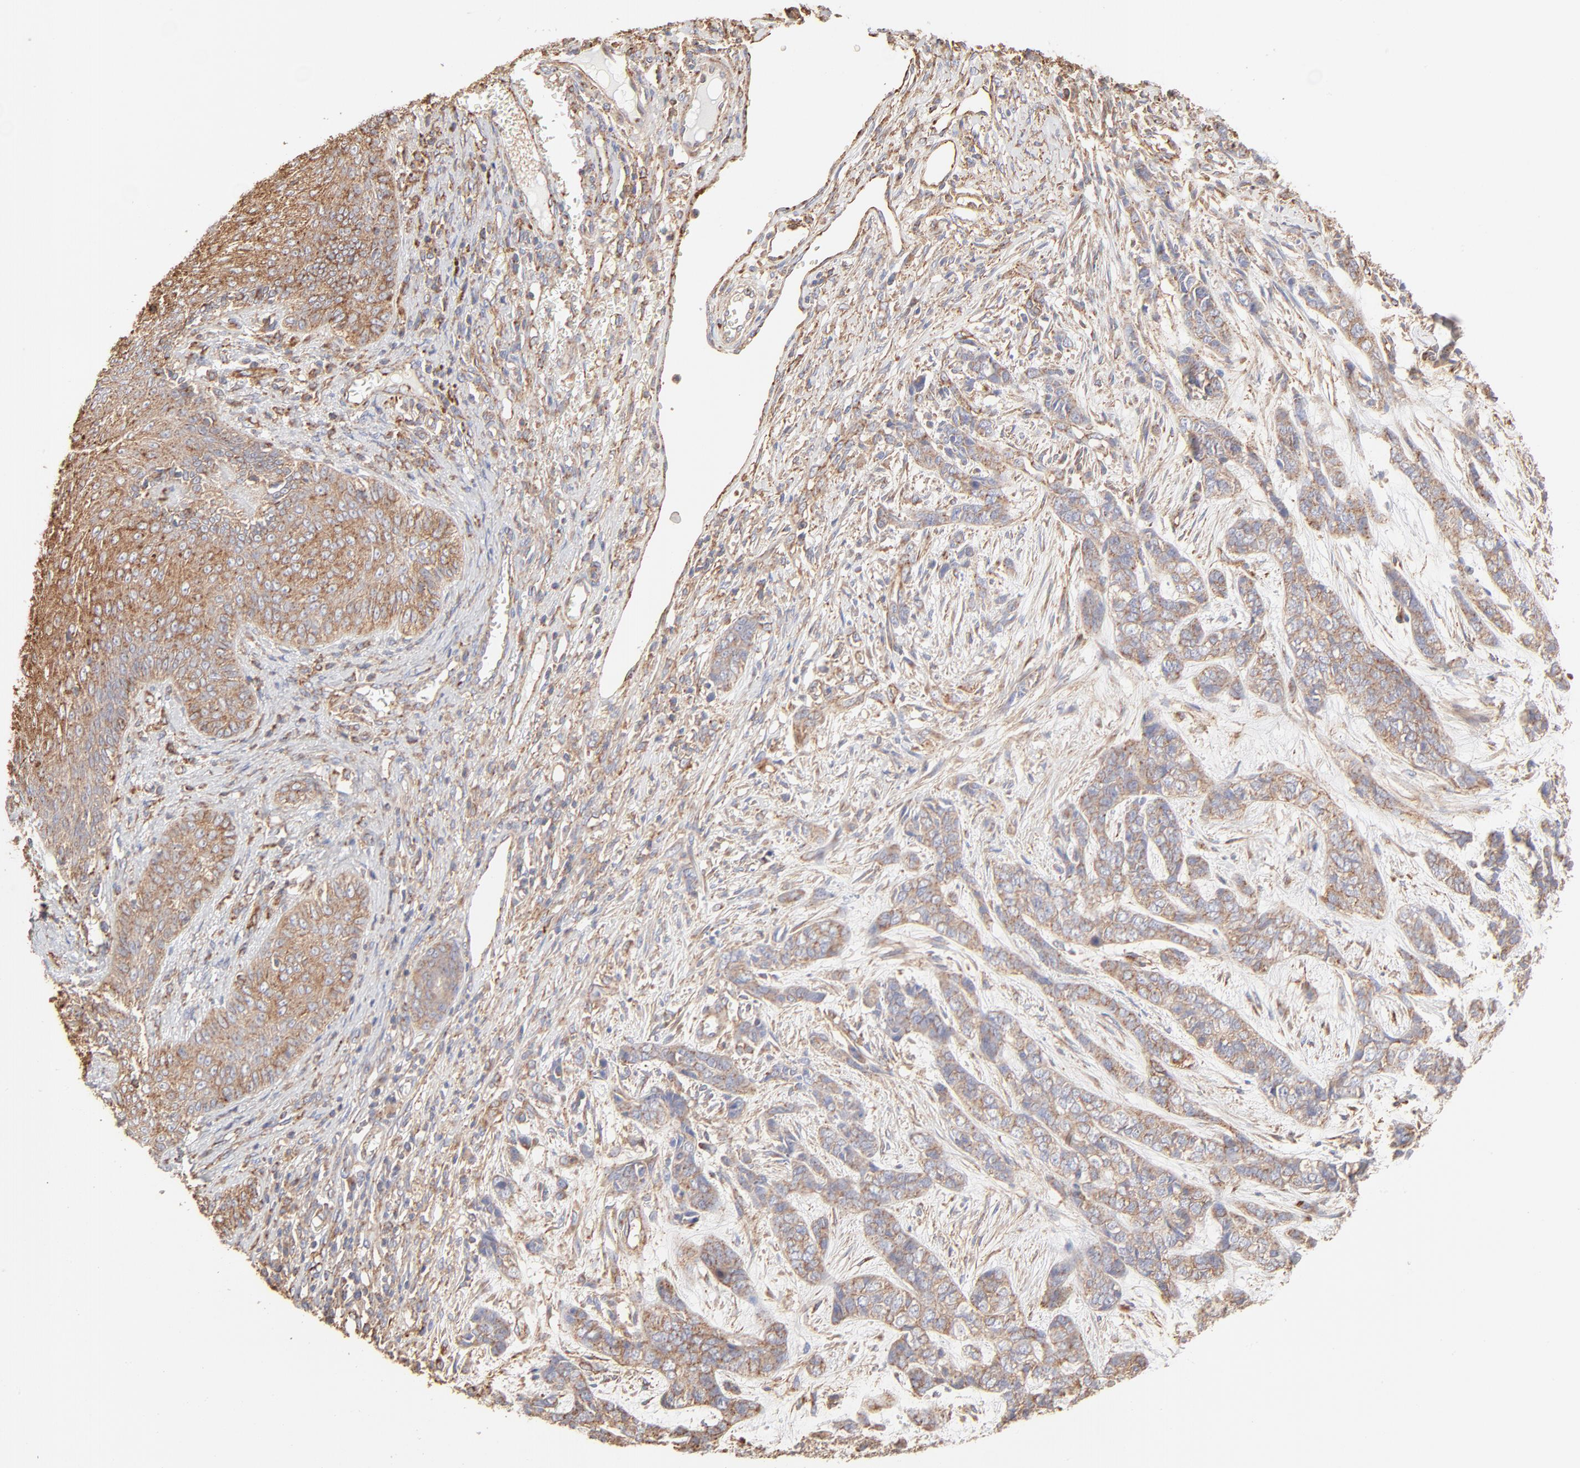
{"staining": {"intensity": "moderate", "quantity": ">75%", "location": "cytoplasmic/membranous"}, "tissue": "skin cancer", "cell_type": "Tumor cells", "image_type": "cancer", "snomed": [{"axis": "morphology", "description": "Basal cell carcinoma"}, {"axis": "topography", "description": "Skin"}], "caption": "Tumor cells show medium levels of moderate cytoplasmic/membranous expression in about >75% of cells in human basal cell carcinoma (skin). The protein of interest is stained brown, and the nuclei are stained in blue (DAB IHC with brightfield microscopy, high magnification).", "gene": "CLTB", "patient": {"sex": "female", "age": 64}}